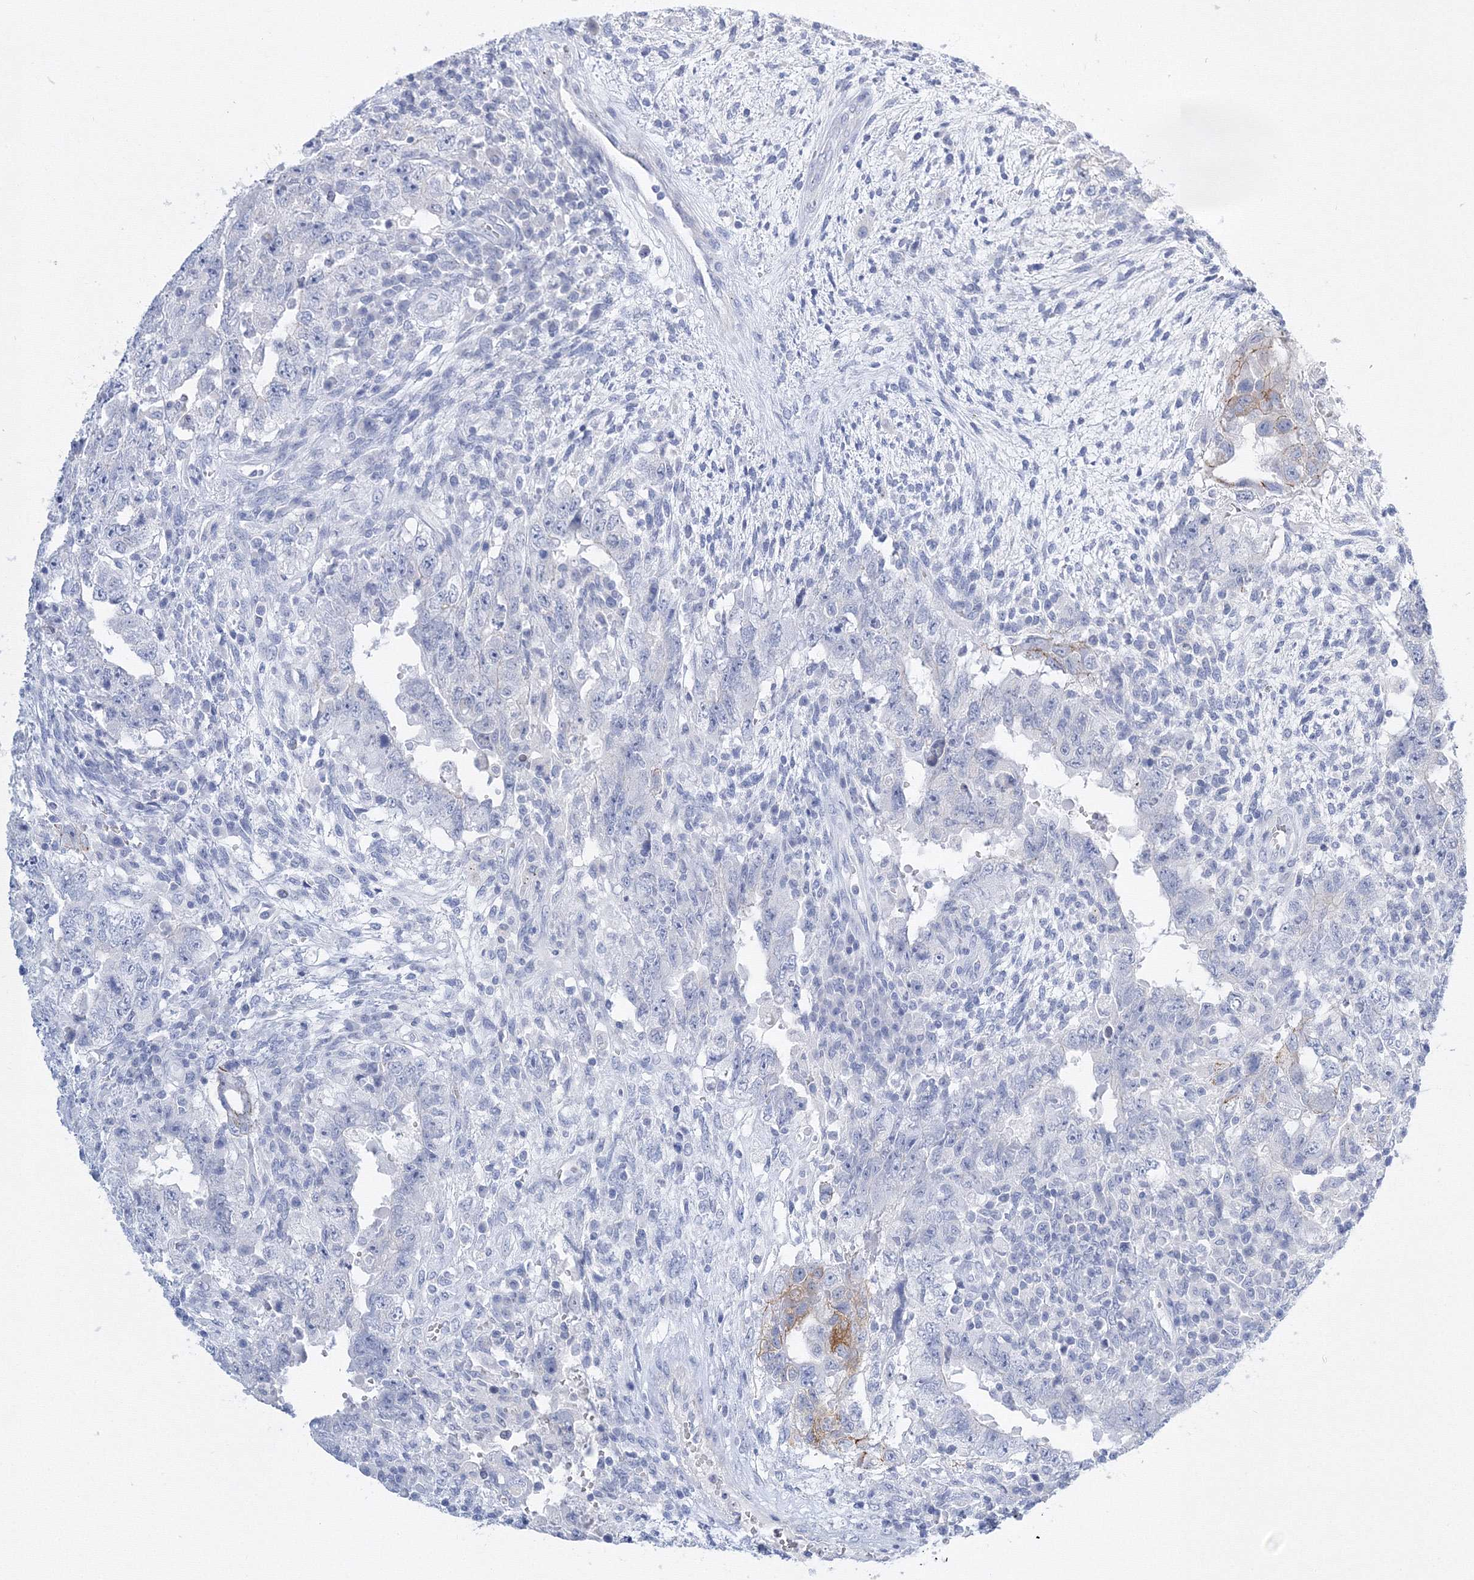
{"staining": {"intensity": "negative", "quantity": "none", "location": "none"}, "tissue": "testis cancer", "cell_type": "Tumor cells", "image_type": "cancer", "snomed": [{"axis": "morphology", "description": "Carcinoma, Embryonal, NOS"}, {"axis": "topography", "description": "Testis"}], "caption": "Human testis embryonal carcinoma stained for a protein using IHC shows no expression in tumor cells.", "gene": "AASDH", "patient": {"sex": "male", "age": 26}}